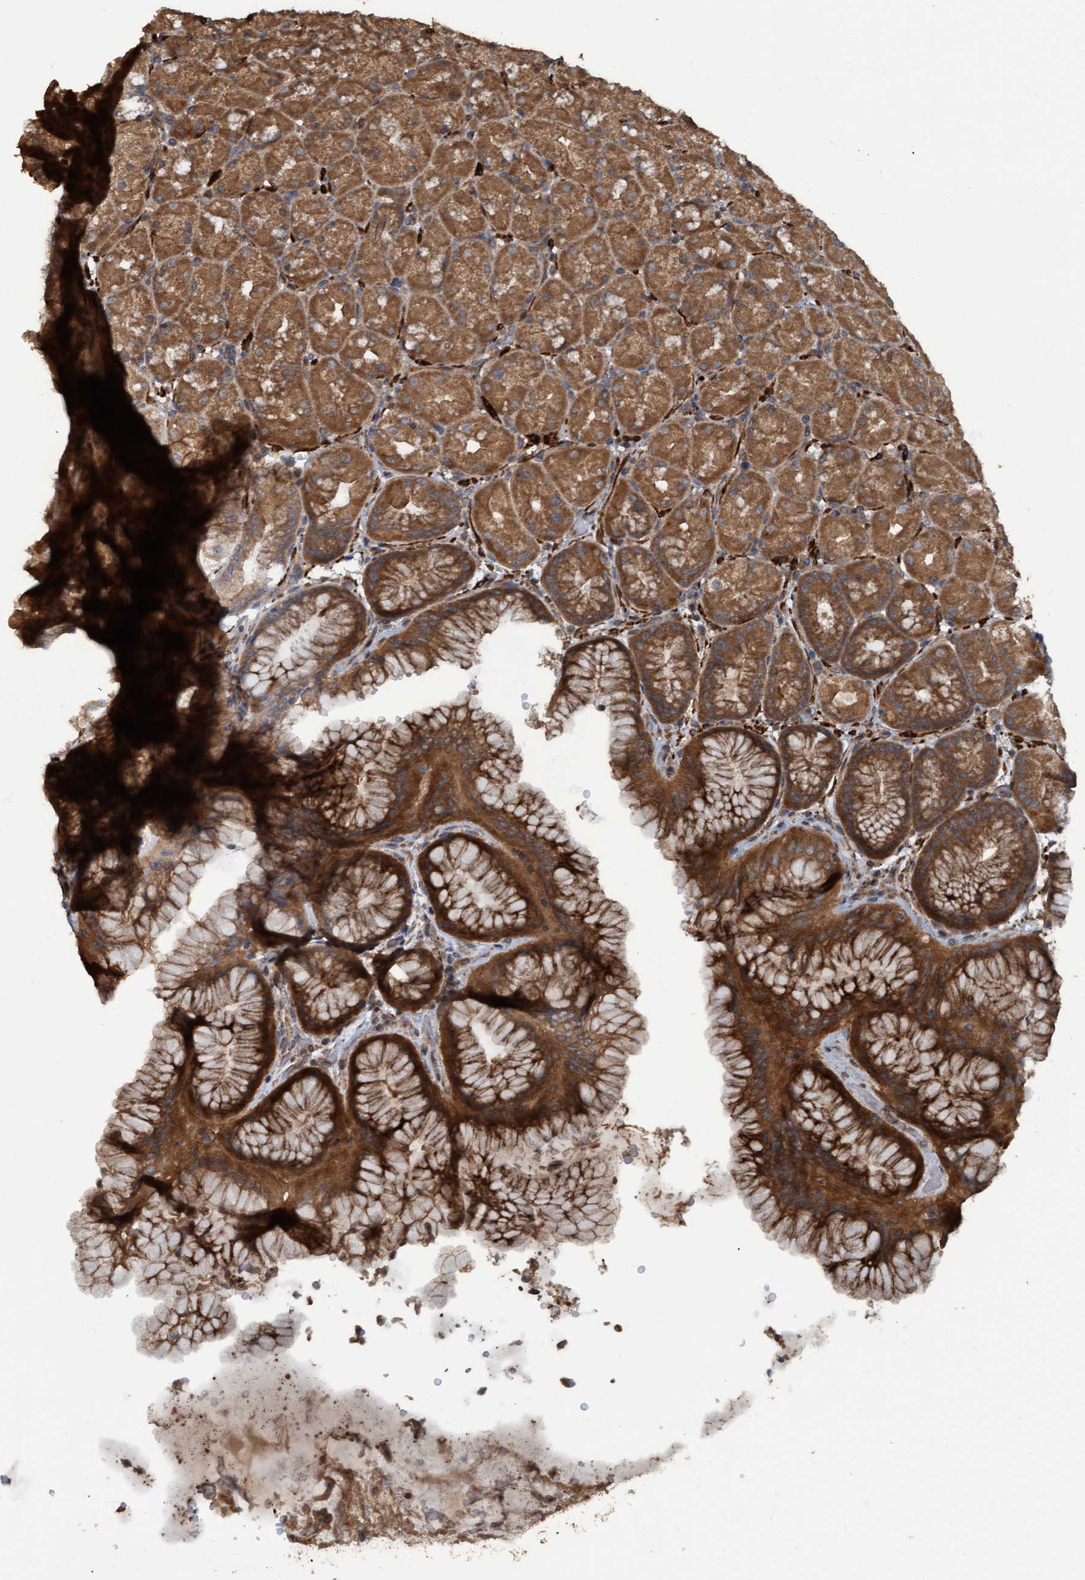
{"staining": {"intensity": "strong", "quantity": ">75%", "location": "cytoplasmic/membranous"}, "tissue": "stomach", "cell_type": "Glandular cells", "image_type": "normal", "snomed": [{"axis": "morphology", "description": "Normal tissue, NOS"}, {"axis": "topography", "description": "Stomach, upper"}, {"axis": "topography", "description": "Stomach"}], "caption": "Immunohistochemistry micrograph of normal stomach: human stomach stained using immunohistochemistry (IHC) reveals high levels of strong protein expression localized specifically in the cytoplasmic/membranous of glandular cells, appearing as a cytoplasmic/membranous brown color.", "gene": "GGT6", "patient": {"sex": "male", "age": 48}}